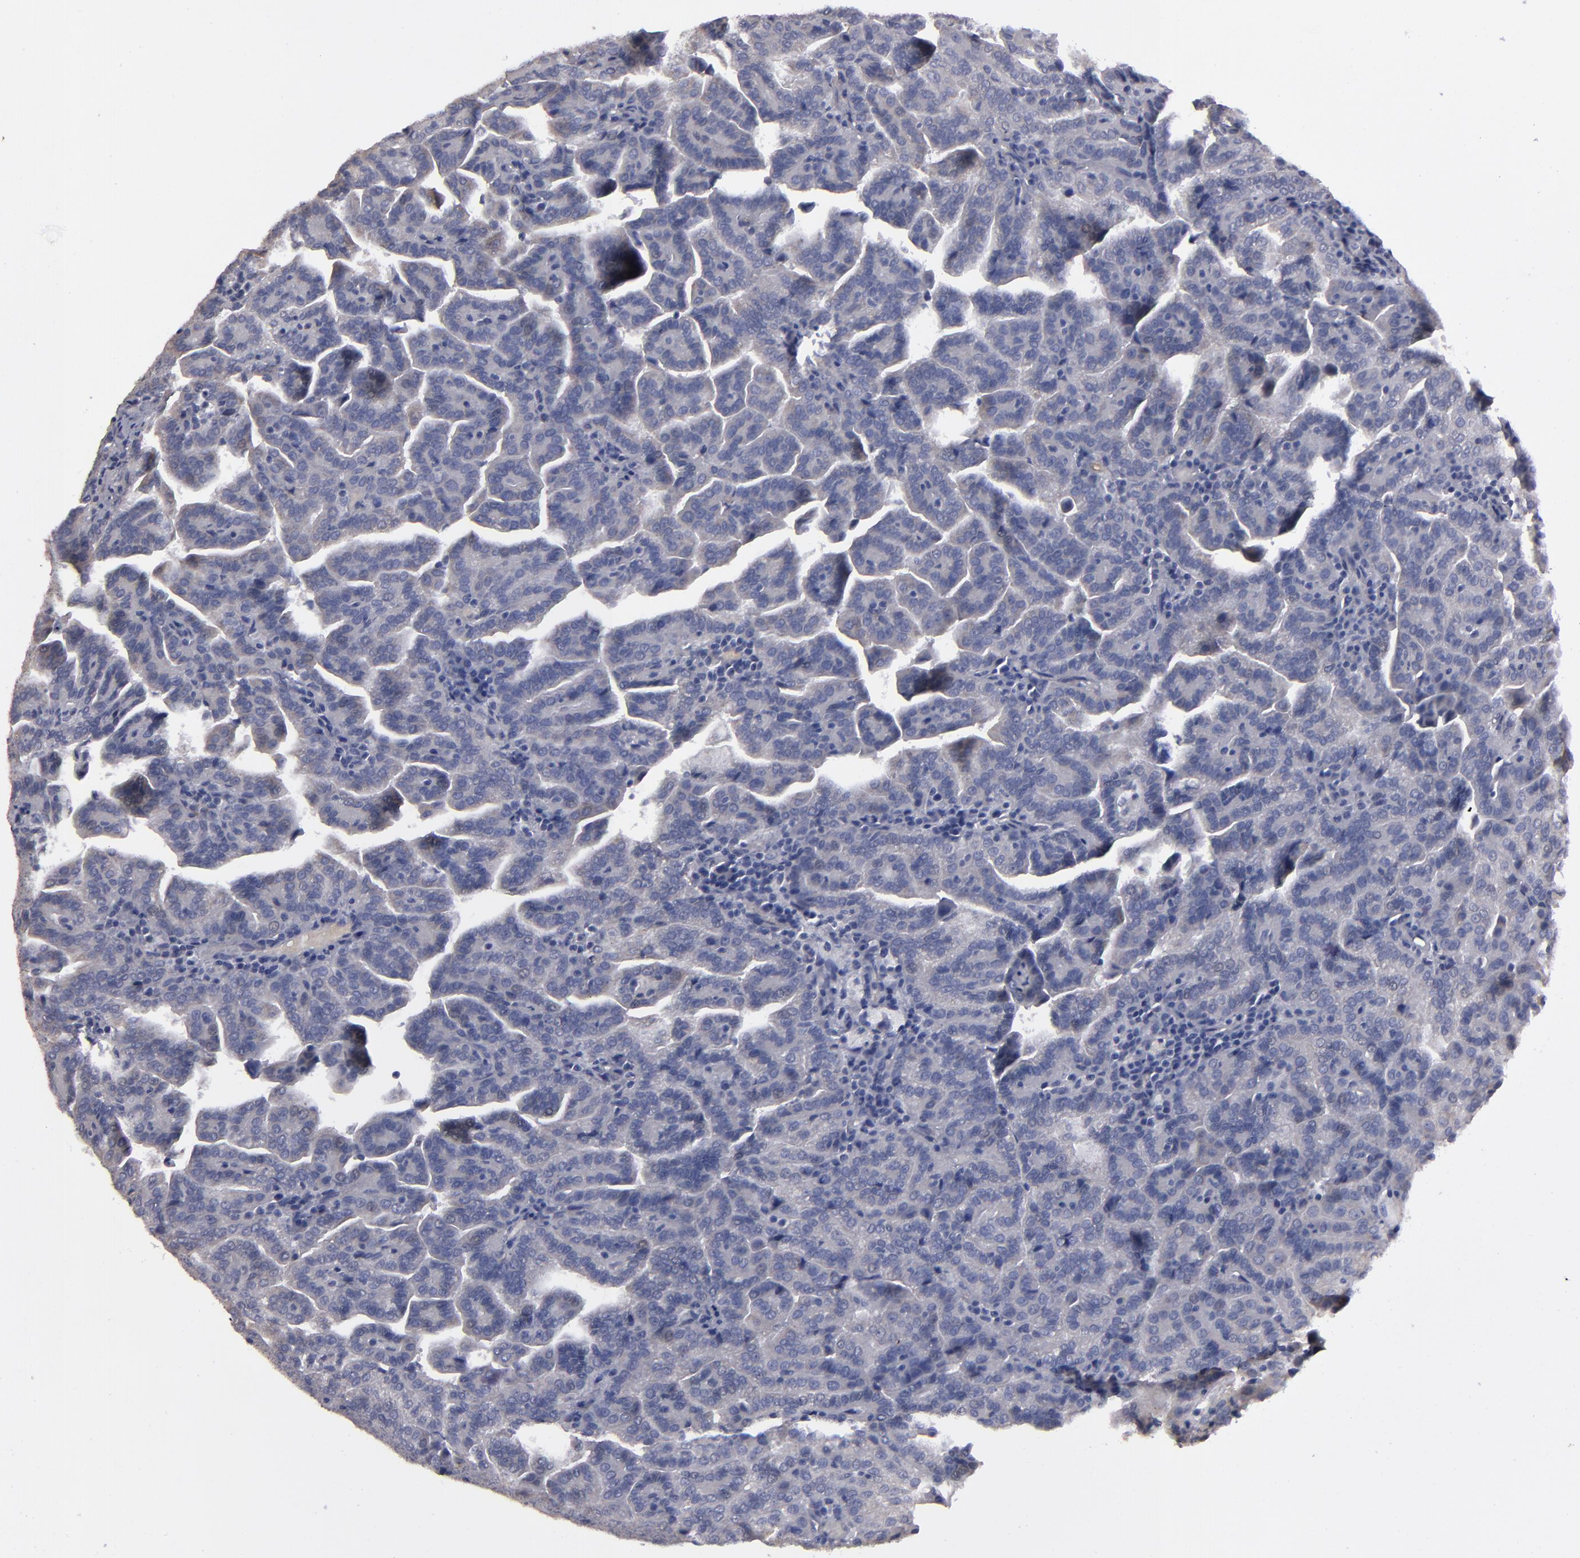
{"staining": {"intensity": "negative", "quantity": "none", "location": "none"}, "tissue": "renal cancer", "cell_type": "Tumor cells", "image_type": "cancer", "snomed": [{"axis": "morphology", "description": "Adenocarcinoma, NOS"}, {"axis": "topography", "description": "Kidney"}], "caption": "Protein analysis of renal adenocarcinoma exhibits no significant staining in tumor cells.", "gene": "ZNF175", "patient": {"sex": "male", "age": 61}}